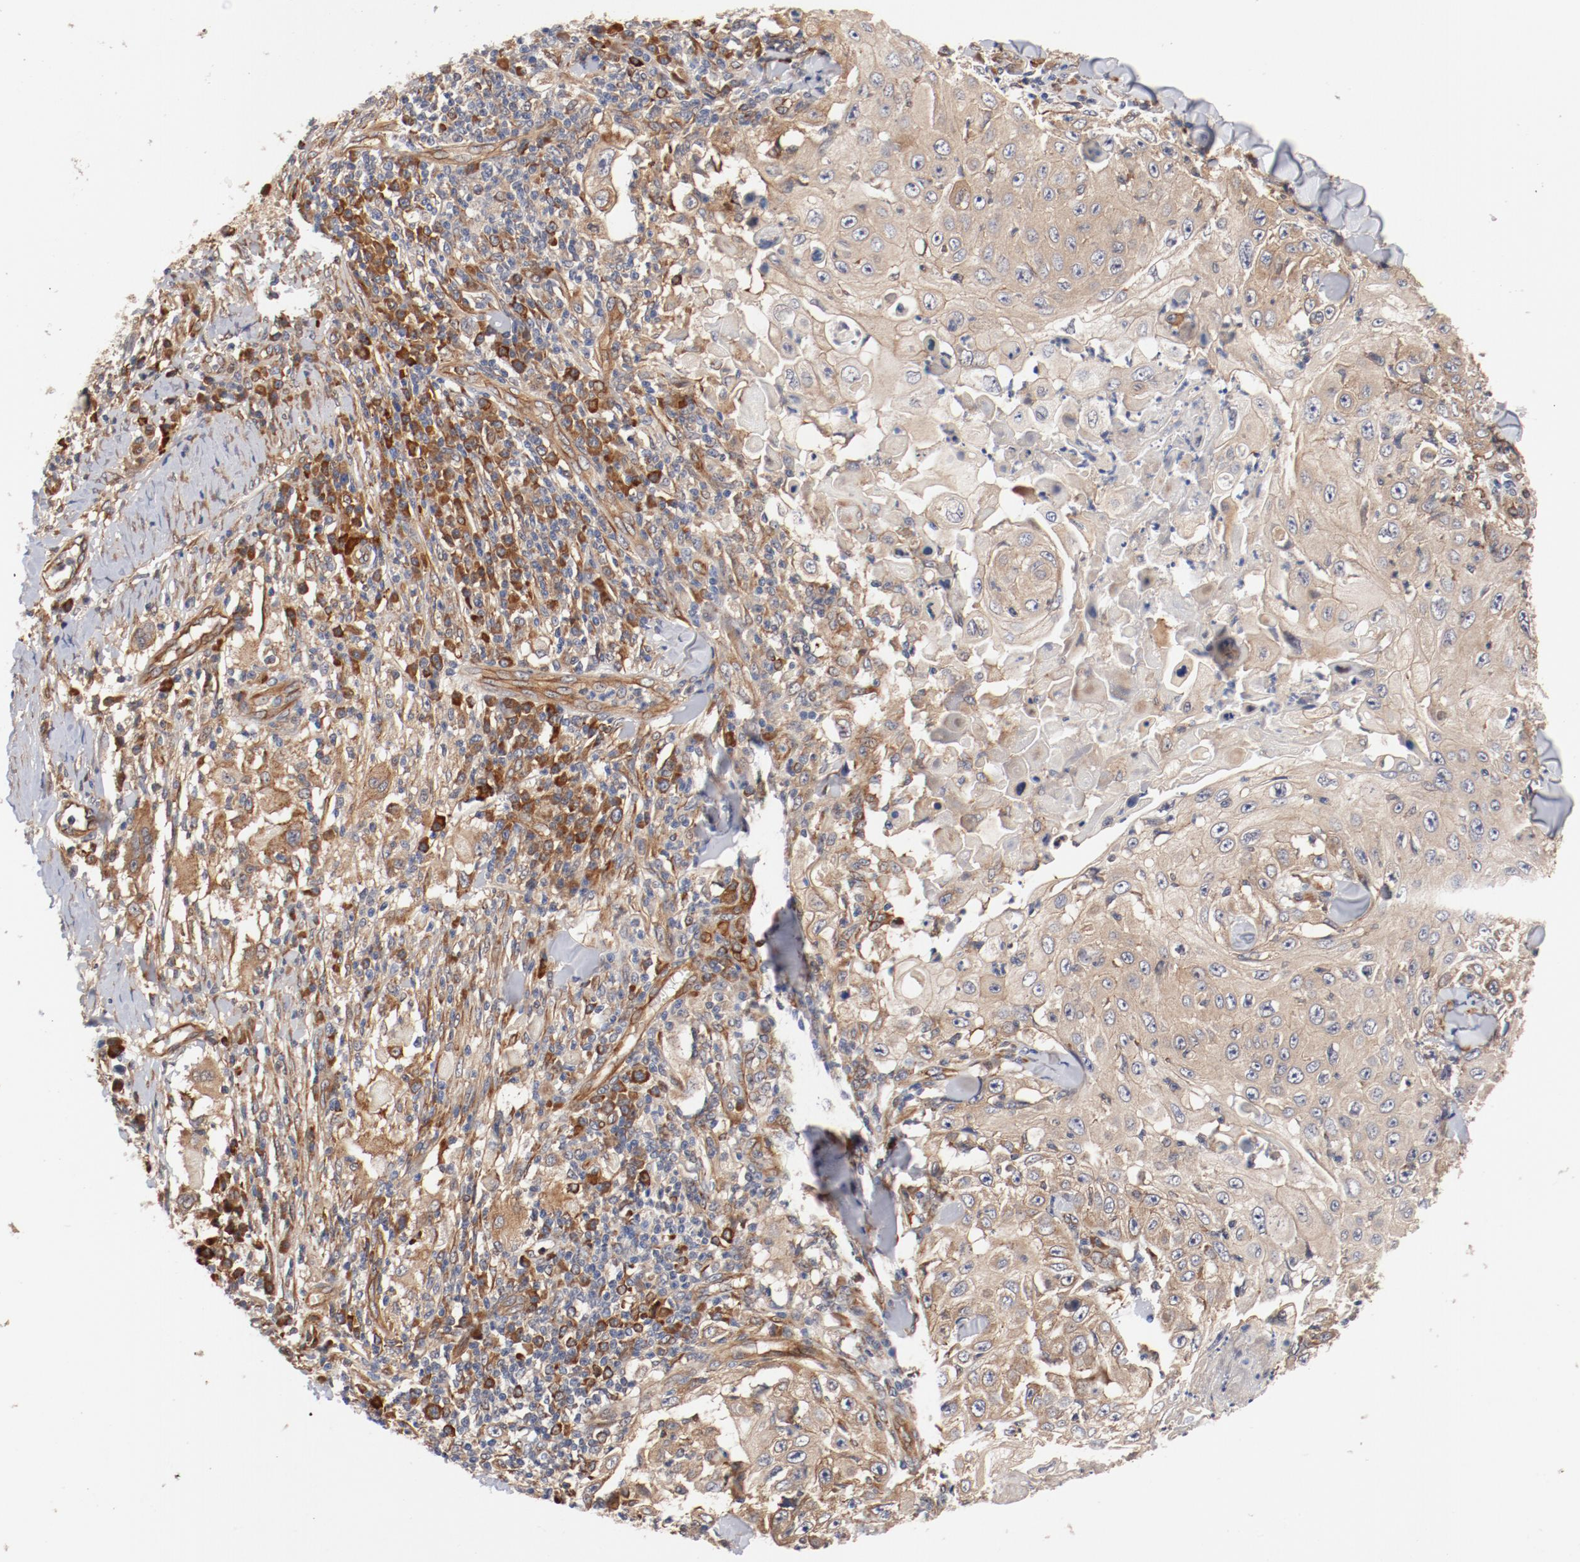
{"staining": {"intensity": "moderate", "quantity": ">75%", "location": "cytoplasmic/membranous"}, "tissue": "skin cancer", "cell_type": "Tumor cells", "image_type": "cancer", "snomed": [{"axis": "morphology", "description": "Squamous cell carcinoma, NOS"}, {"axis": "topography", "description": "Skin"}], "caption": "Immunohistochemical staining of squamous cell carcinoma (skin) shows moderate cytoplasmic/membranous protein positivity in about >75% of tumor cells. (DAB IHC with brightfield microscopy, high magnification).", "gene": "PITPNM2", "patient": {"sex": "male", "age": 86}}